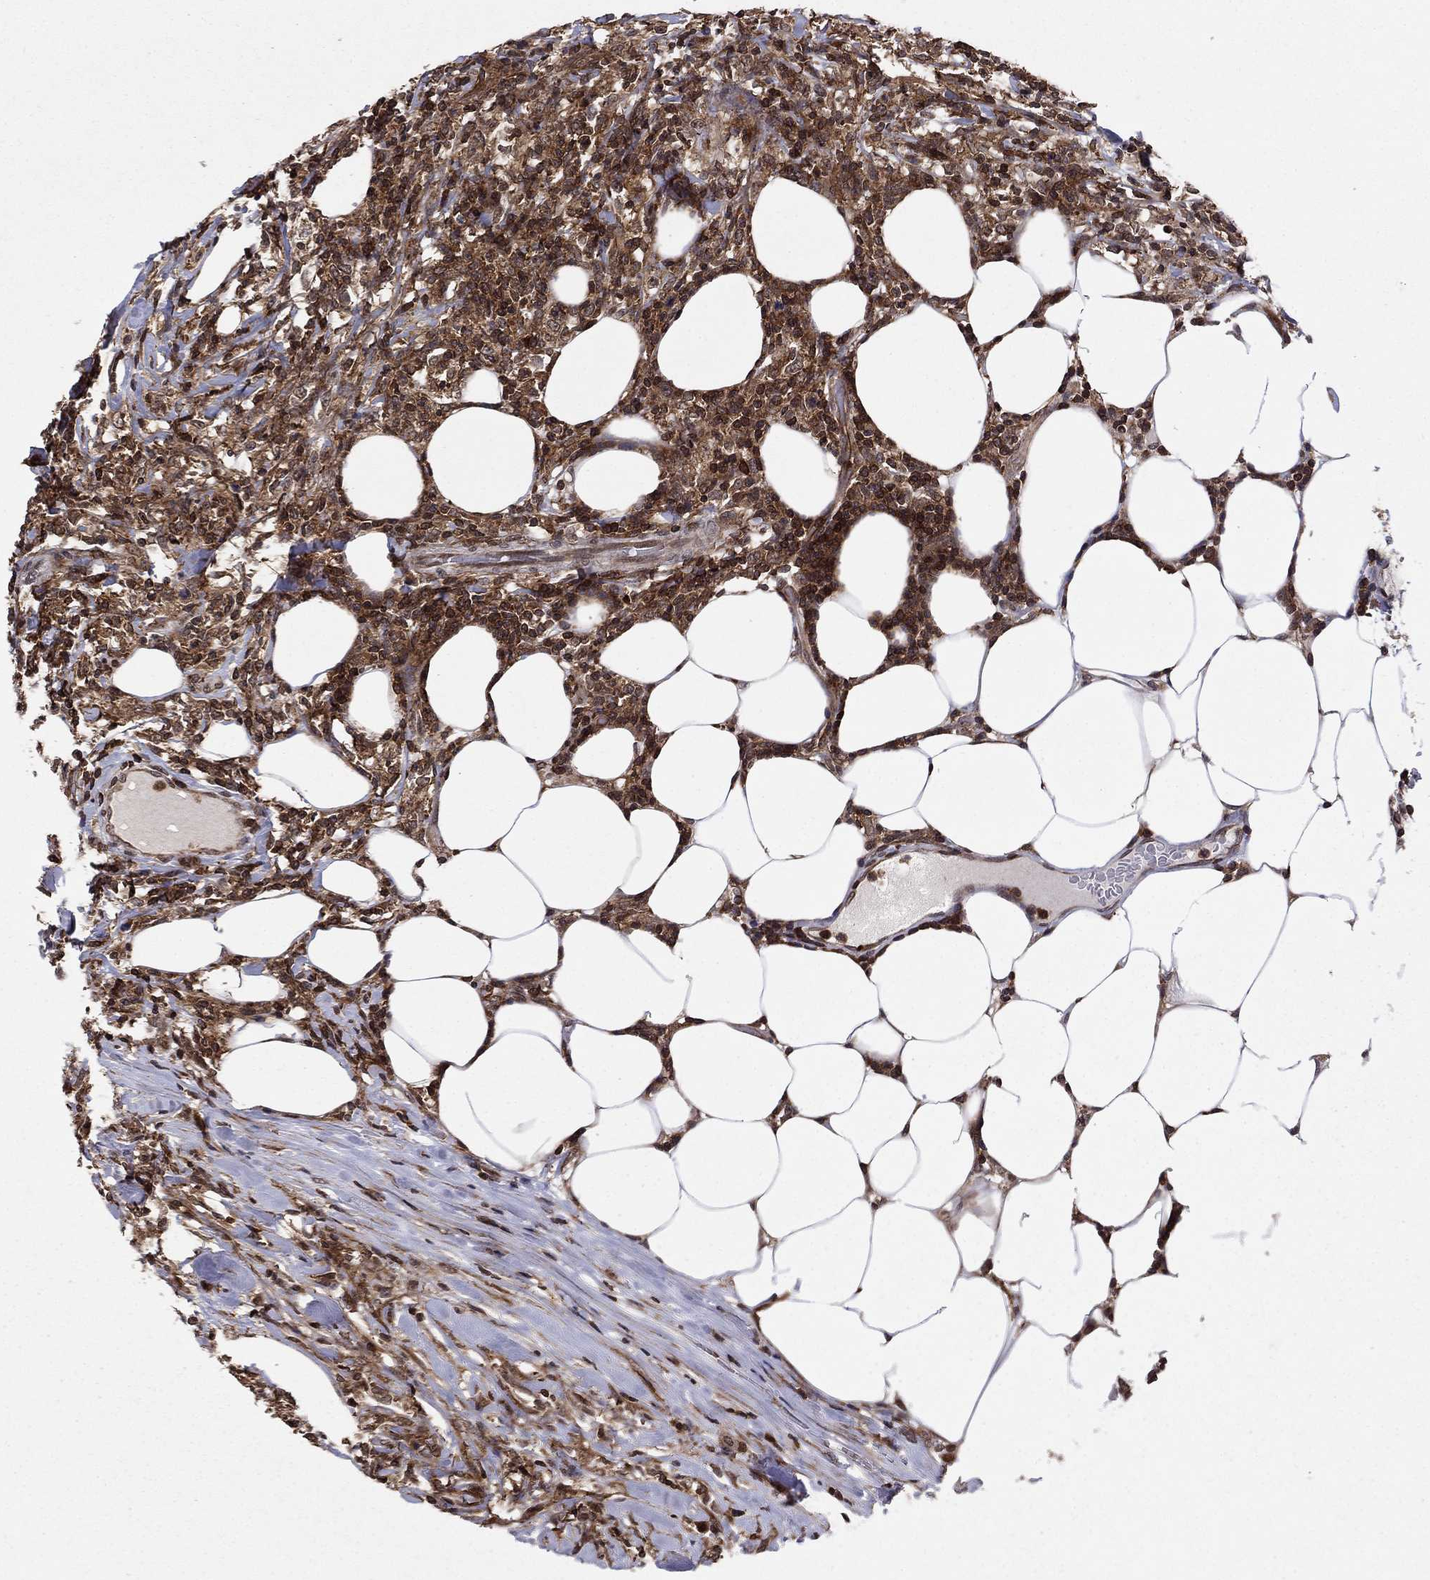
{"staining": {"intensity": "strong", "quantity": ">75%", "location": "cytoplasmic/membranous,nuclear"}, "tissue": "lymphoma", "cell_type": "Tumor cells", "image_type": "cancer", "snomed": [{"axis": "morphology", "description": "Malignant lymphoma, non-Hodgkin's type, High grade"}, {"axis": "topography", "description": "Lymph node"}], "caption": "This is an image of IHC staining of high-grade malignant lymphoma, non-Hodgkin's type, which shows strong staining in the cytoplasmic/membranous and nuclear of tumor cells.", "gene": "SSX2IP", "patient": {"sex": "female", "age": 84}}